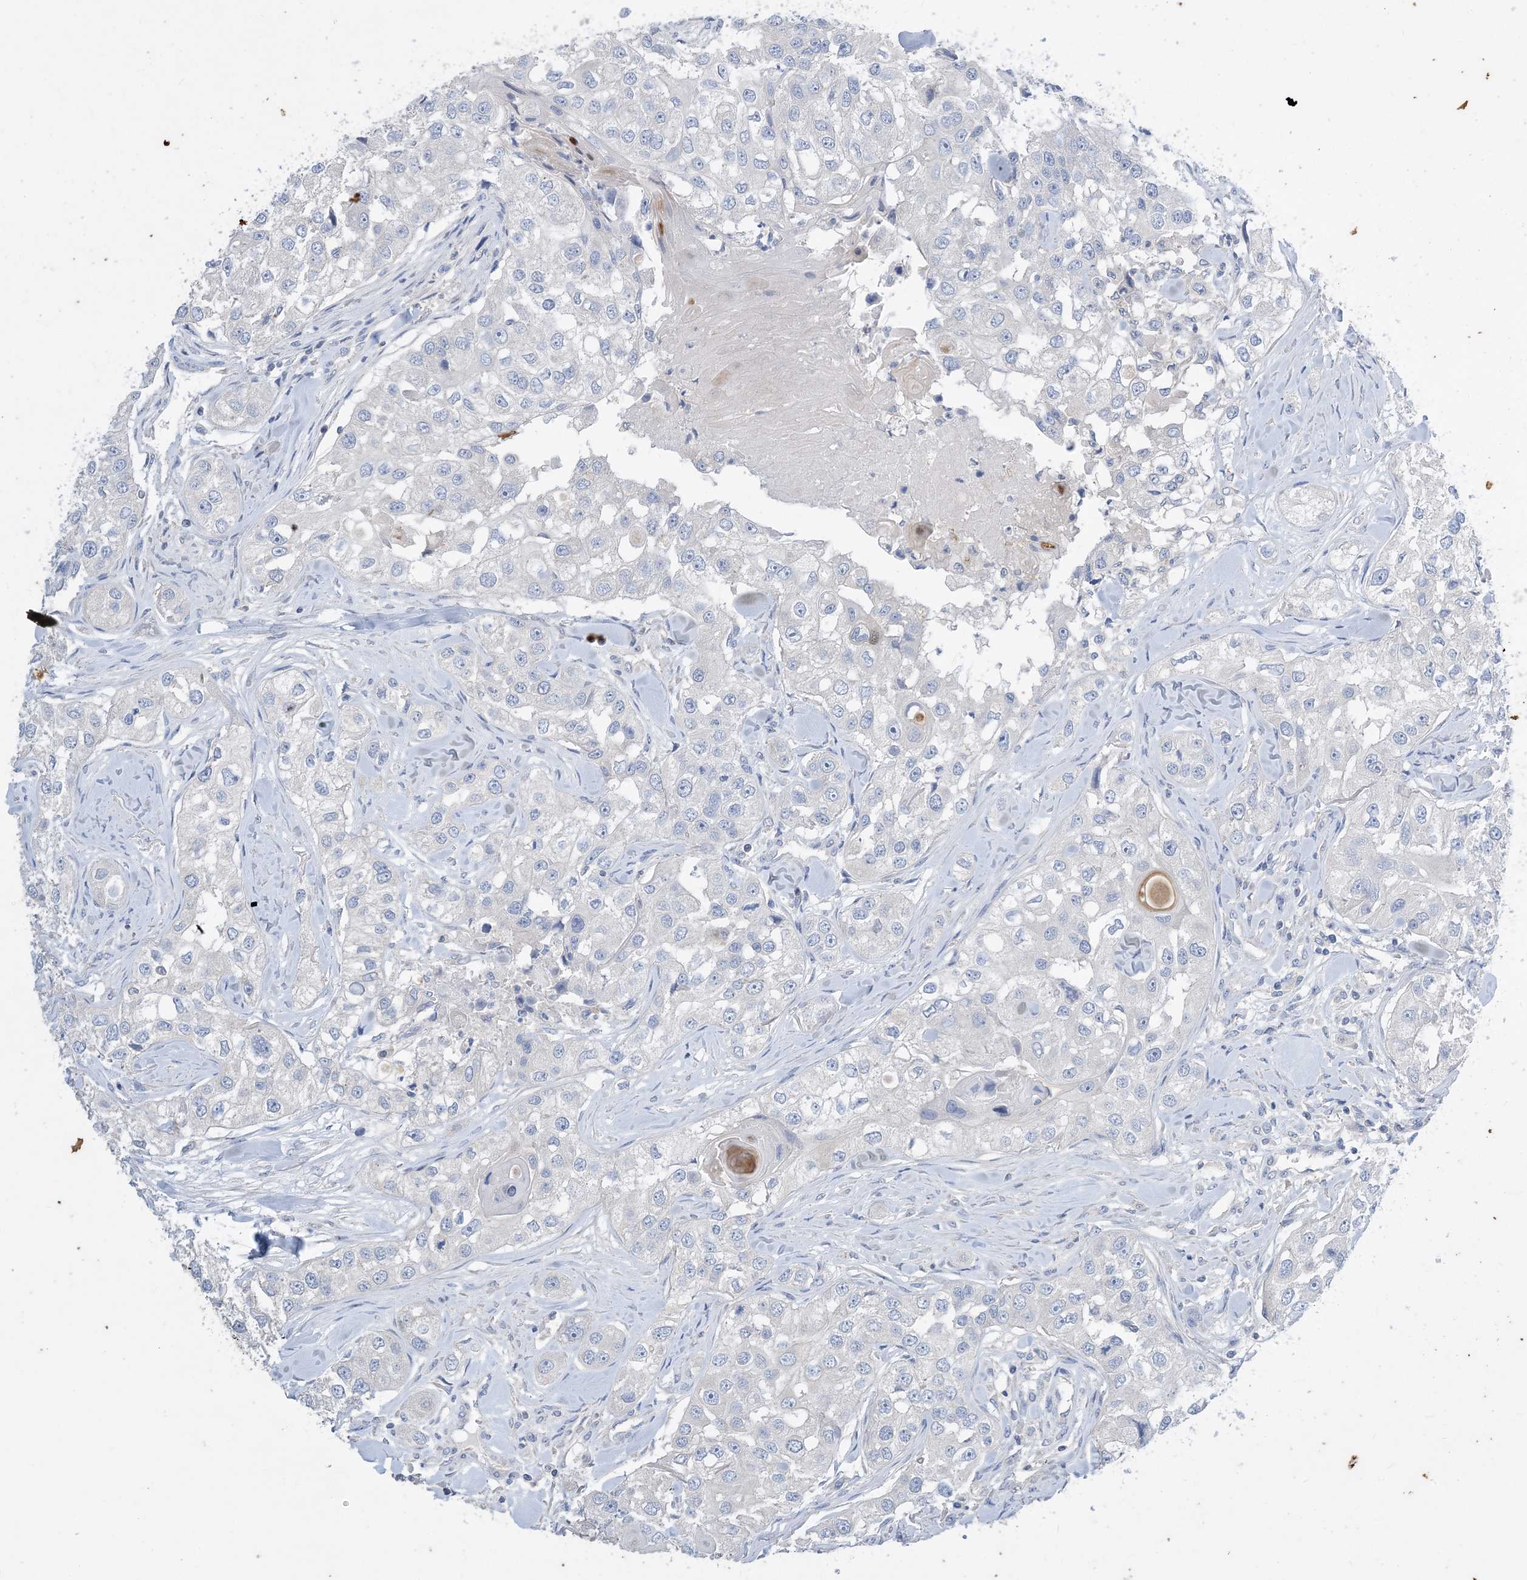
{"staining": {"intensity": "negative", "quantity": "none", "location": "none"}, "tissue": "head and neck cancer", "cell_type": "Tumor cells", "image_type": "cancer", "snomed": [{"axis": "morphology", "description": "Normal tissue, NOS"}, {"axis": "morphology", "description": "Squamous cell carcinoma, NOS"}, {"axis": "topography", "description": "Skeletal muscle"}, {"axis": "topography", "description": "Head-Neck"}], "caption": "There is no significant positivity in tumor cells of head and neck squamous cell carcinoma.", "gene": "KPRP", "patient": {"sex": "male", "age": 51}}